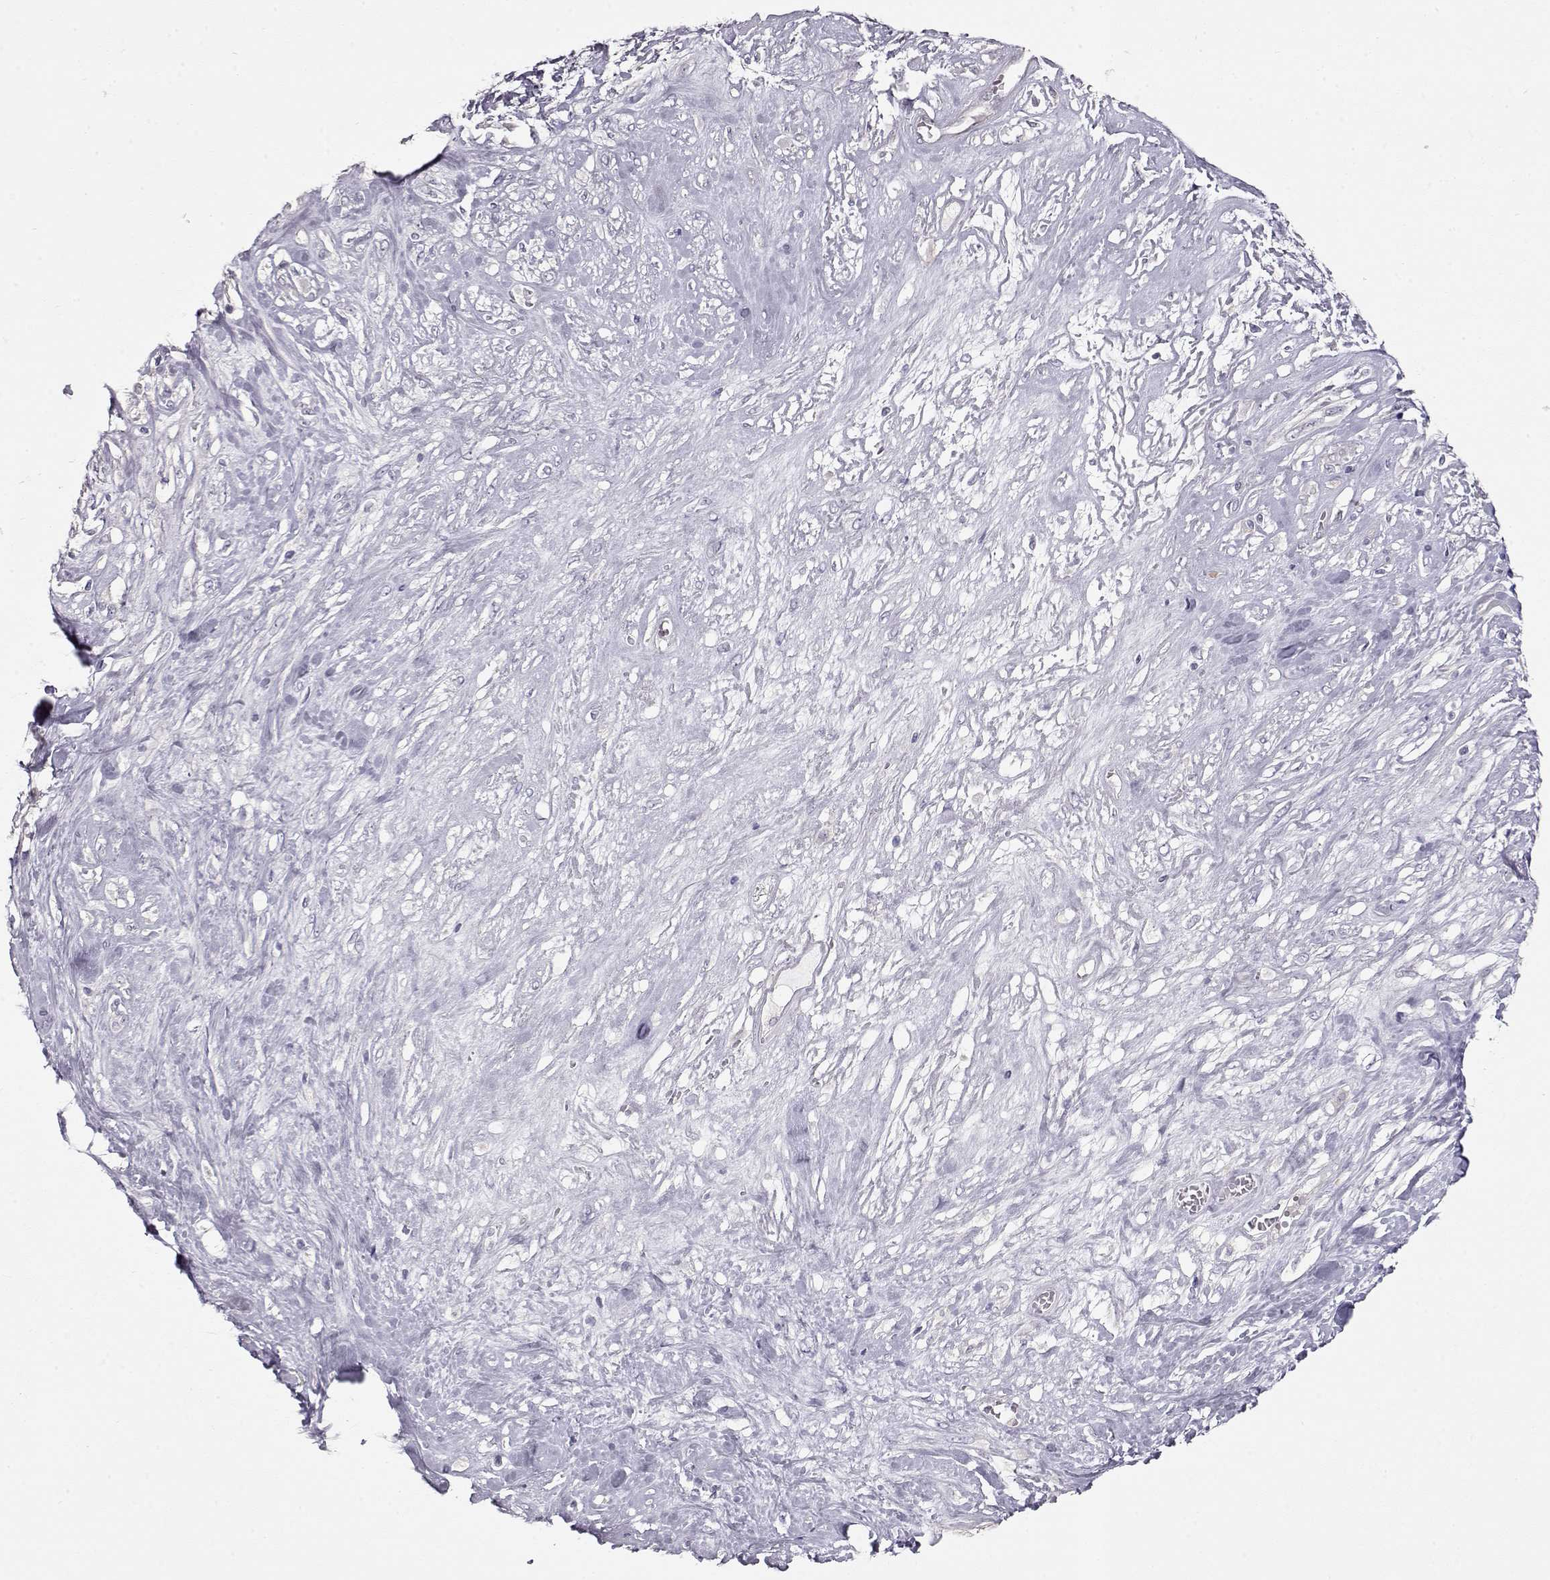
{"staining": {"intensity": "negative", "quantity": "none", "location": "none"}, "tissue": "melanoma", "cell_type": "Tumor cells", "image_type": "cancer", "snomed": [{"axis": "morphology", "description": "Malignant melanoma, NOS"}, {"axis": "topography", "description": "Skin"}], "caption": "Immunohistochemical staining of human malignant melanoma exhibits no significant expression in tumor cells. (Immunohistochemistry (ihc), brightfield microscopy, high magnification).", "gene": "SLC18A1", "patient": {"sex": "female", "age": 91}}